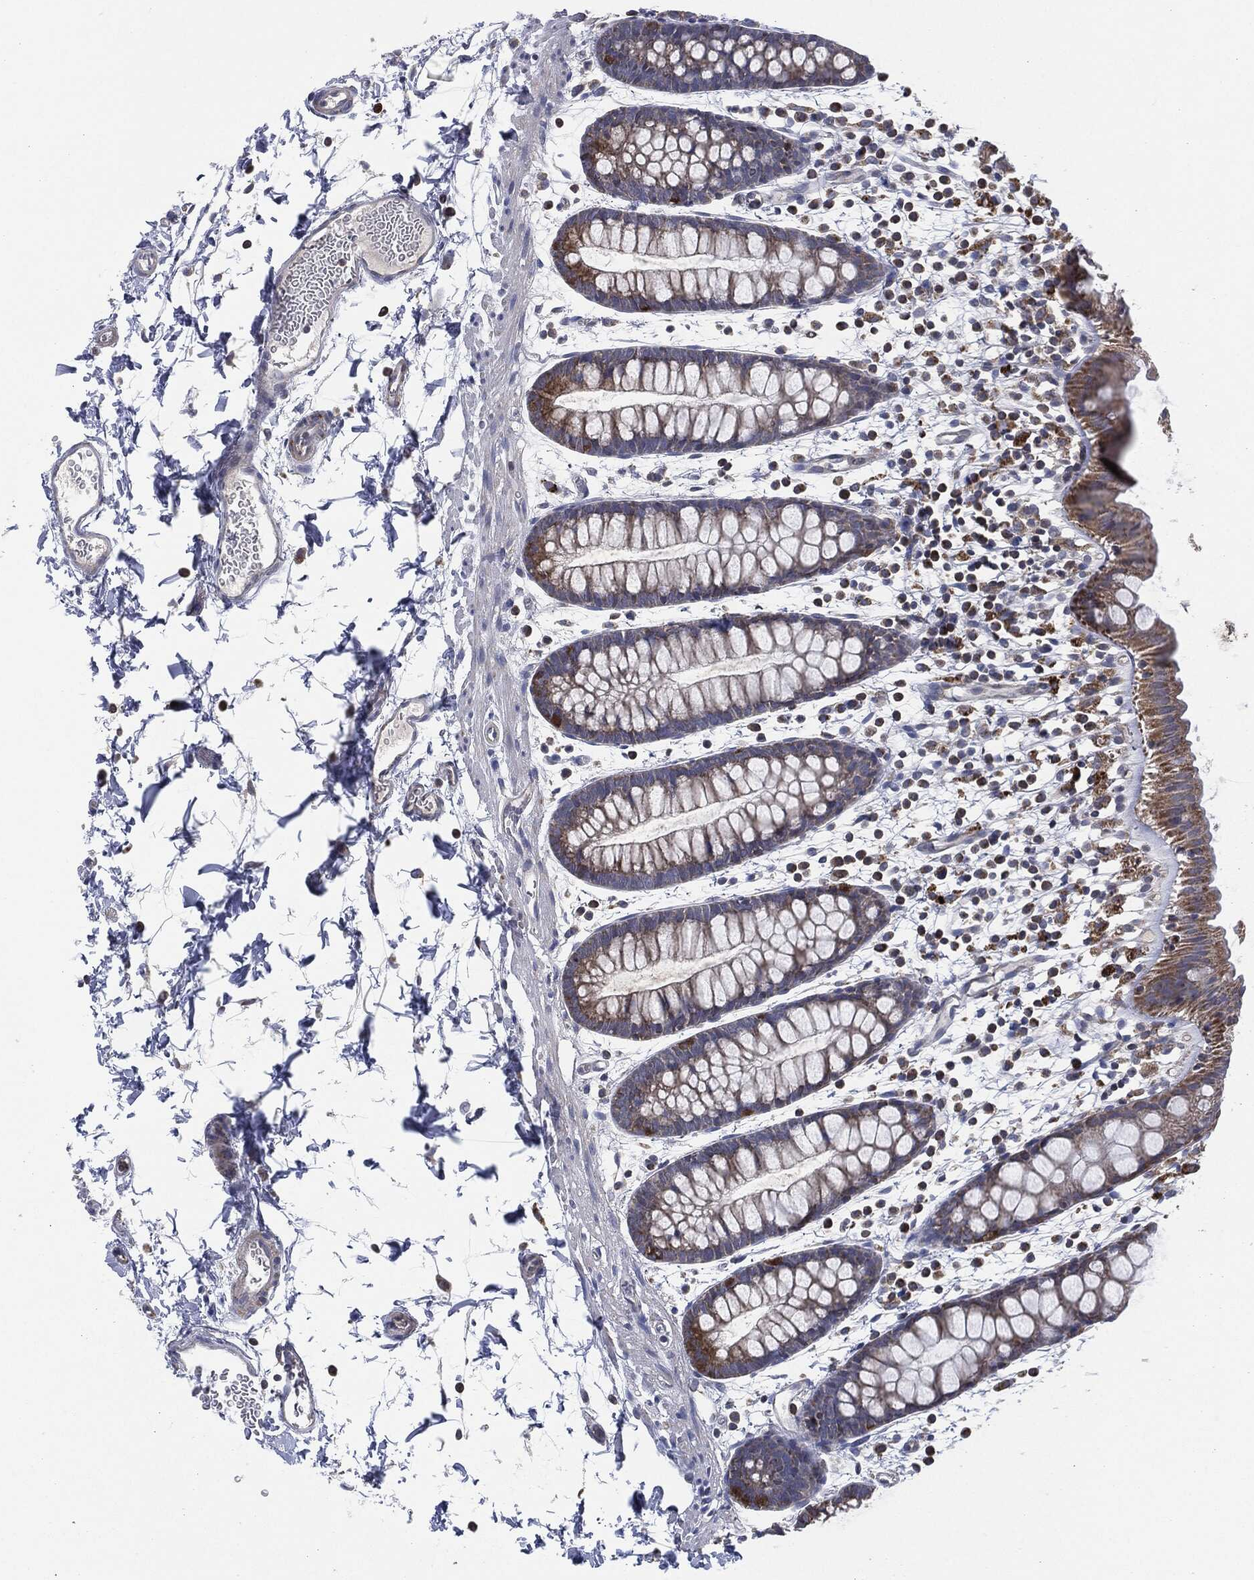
{"staining": {"intensity": "moderate", "quantity": "25%-75%", "location": "cytoplasmic/membranous"}, "tissue": "rectum", "cell_type": "Glandular cells", "image_type": "normal", "snomed": [{"axis": "morphology", "description": "Normal tissue, NOS"}, {"axis": "topography", "description": "Rectum"}], "caption": "This photomicrograph demonstrates immunohistochemistry (IHC) staining of unremarkable human rectum, with medium moderate cytoplasmic/membranous staining in about 25%-75% of glandular cells.", "gene": "TMEM11", "patient": {"sex": "male", "age": 57}}